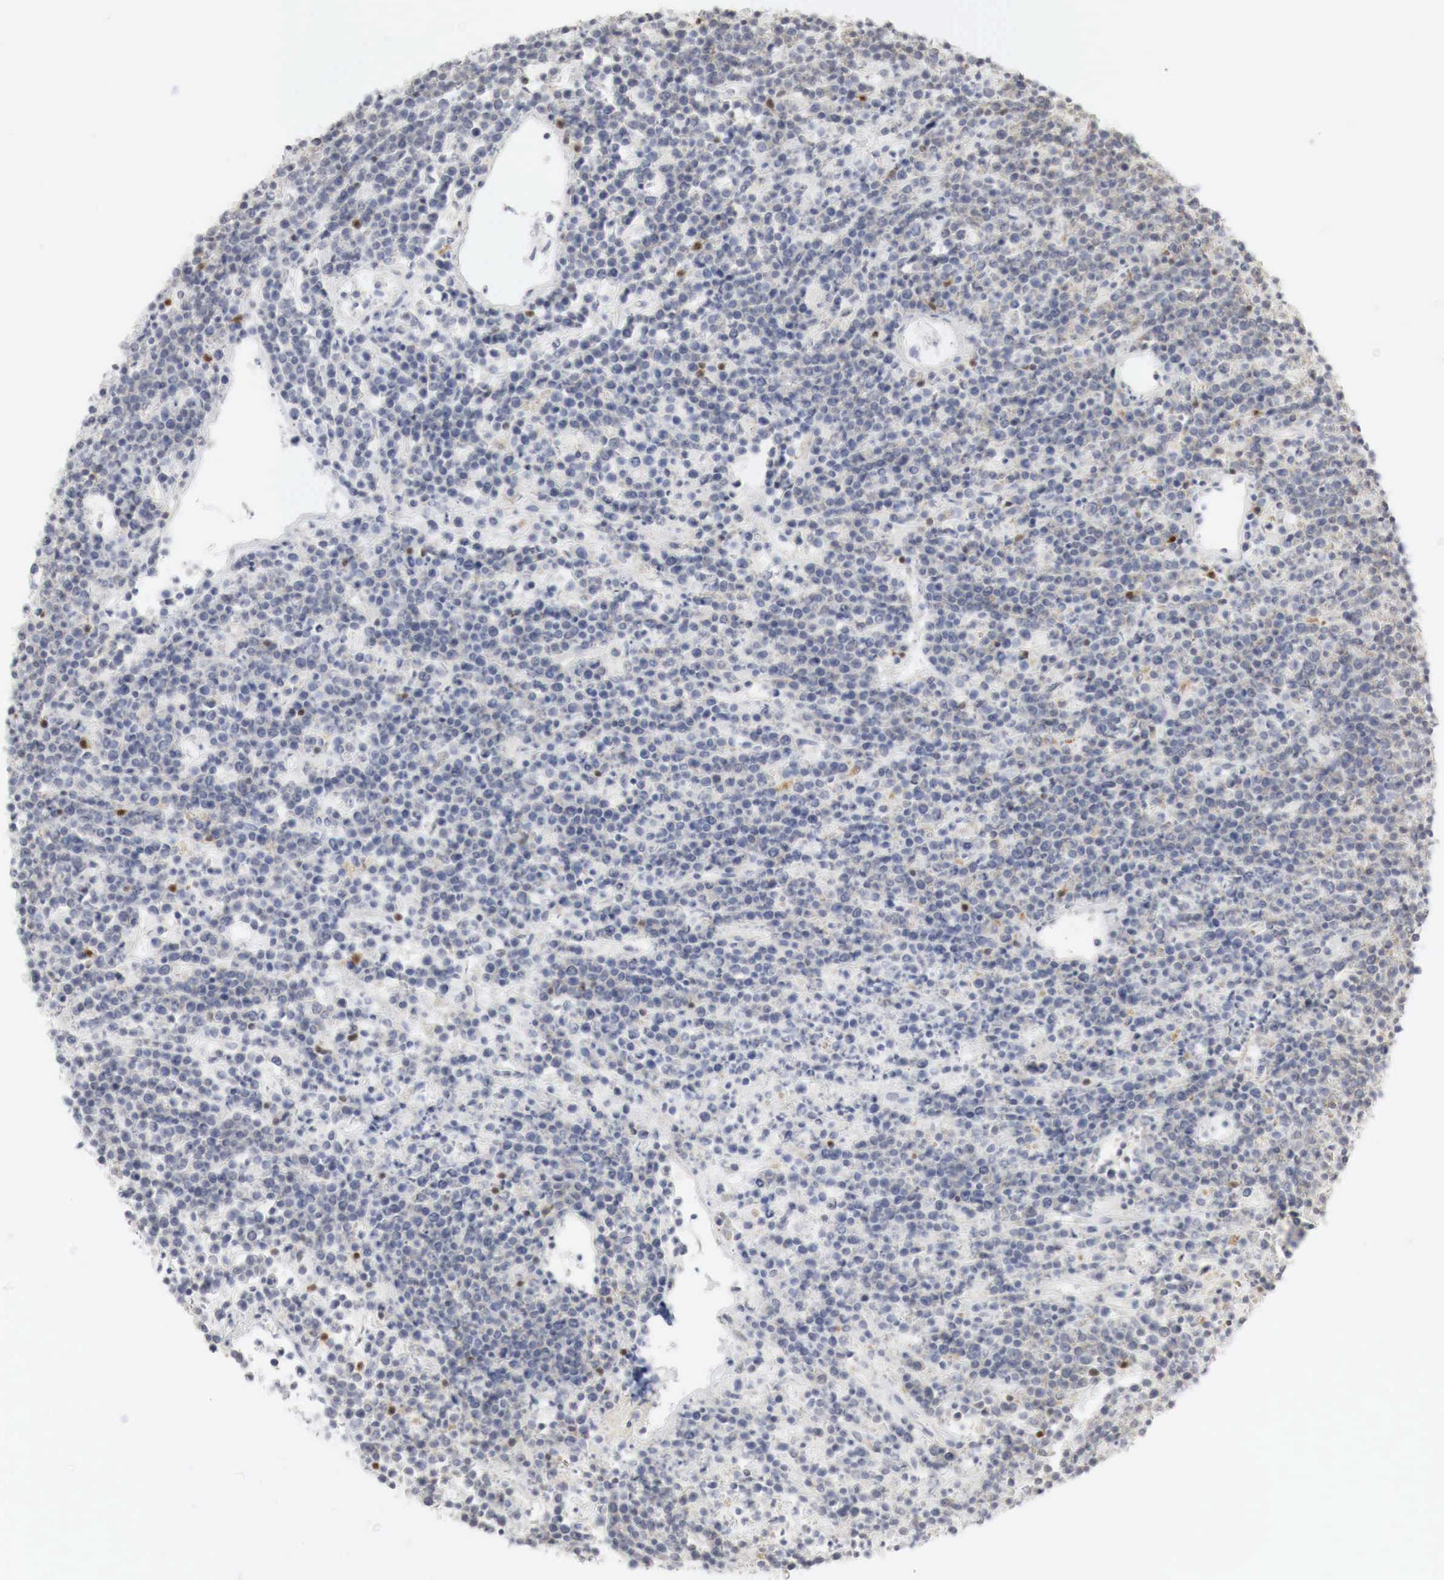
{"staining": {"intensity": "negative", "quantity": "none", "location": "none"}, "tissue": "lymphoma", "cell_type": "Tumor cells", "image_type": "cancer", "snomed": [{"axis": "morphology", "description": "Malignant lymphoma, non-Hodgkin's type, High grade"}, {"axis": "topography", "description": "Ovary"}], "caption": "A high-resolution micrograph shows IHC staining of high-grade malignant lymphoma, non-Hodgkin's type, which reveals no significant positivity in tumor cells.", "gene": "TP63", "patient": {"sex": "female", "age": 56}}